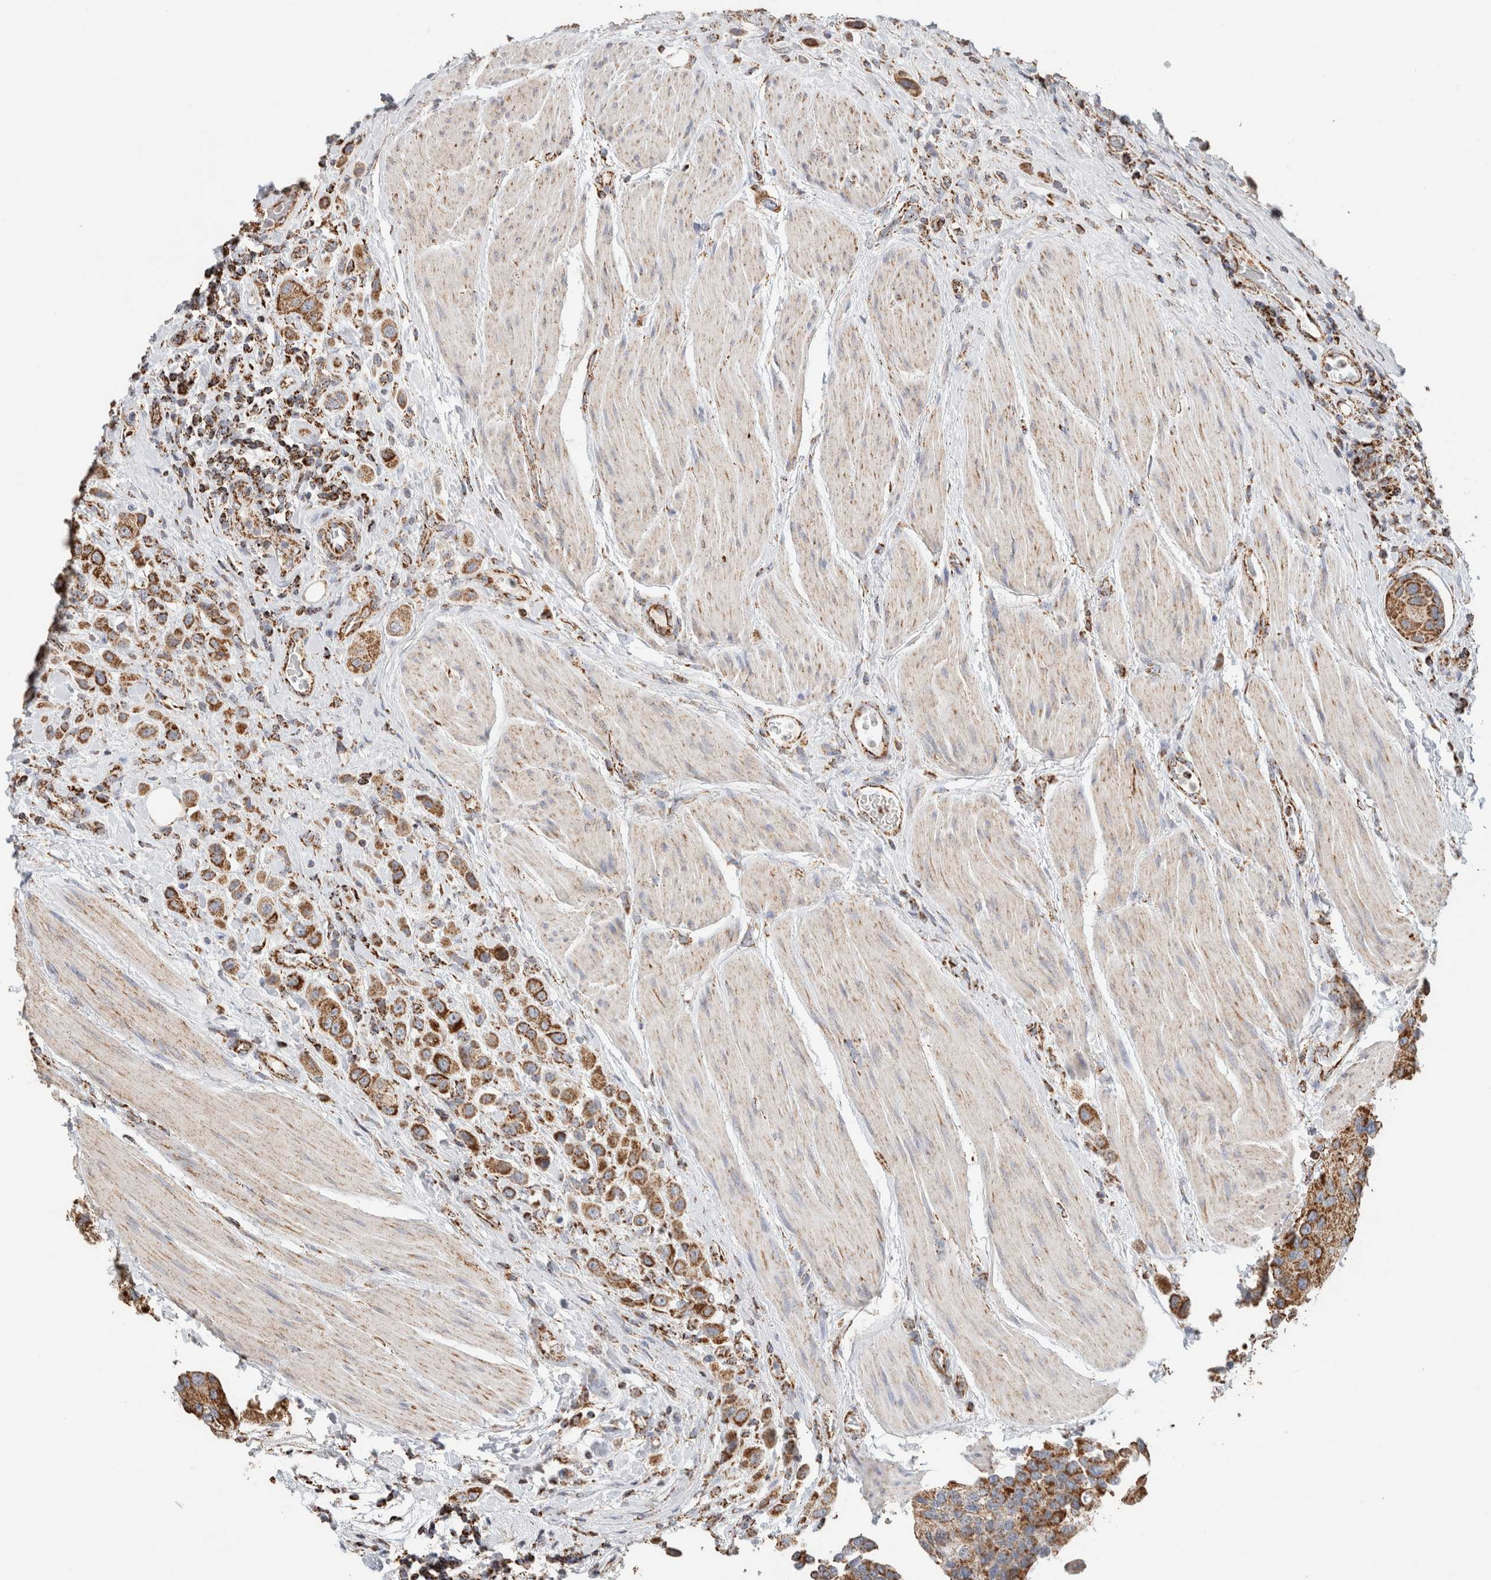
{"staining": {"intensity": "moderate", "quantity": ">75%", "location": "cytoplasmic/membranous"}, "tissue": "urothelial cancer", "cell_type": "Tumor cells", "image_type": "cancer", "snomed": [{"axis": "morphology", "description": "Urothelial carcinoma, High grade"}, {"axis": "topography", "description": "Urinary bladder"}], "caption": "High-grade urothelial carcinoma tissue exhibits moderate cytoplasmic/membranous staining in about >75% of tumor cells, visualized by immunohistochemistry. The staining is performed using DAB (3,3'-diaminobenzidine) brown chromogen to label protein expression. The nuclei are counter-stained blue using hematoxylin.", "gene": "C1QBP", "patient": {"sex": "male", "age": 50}}